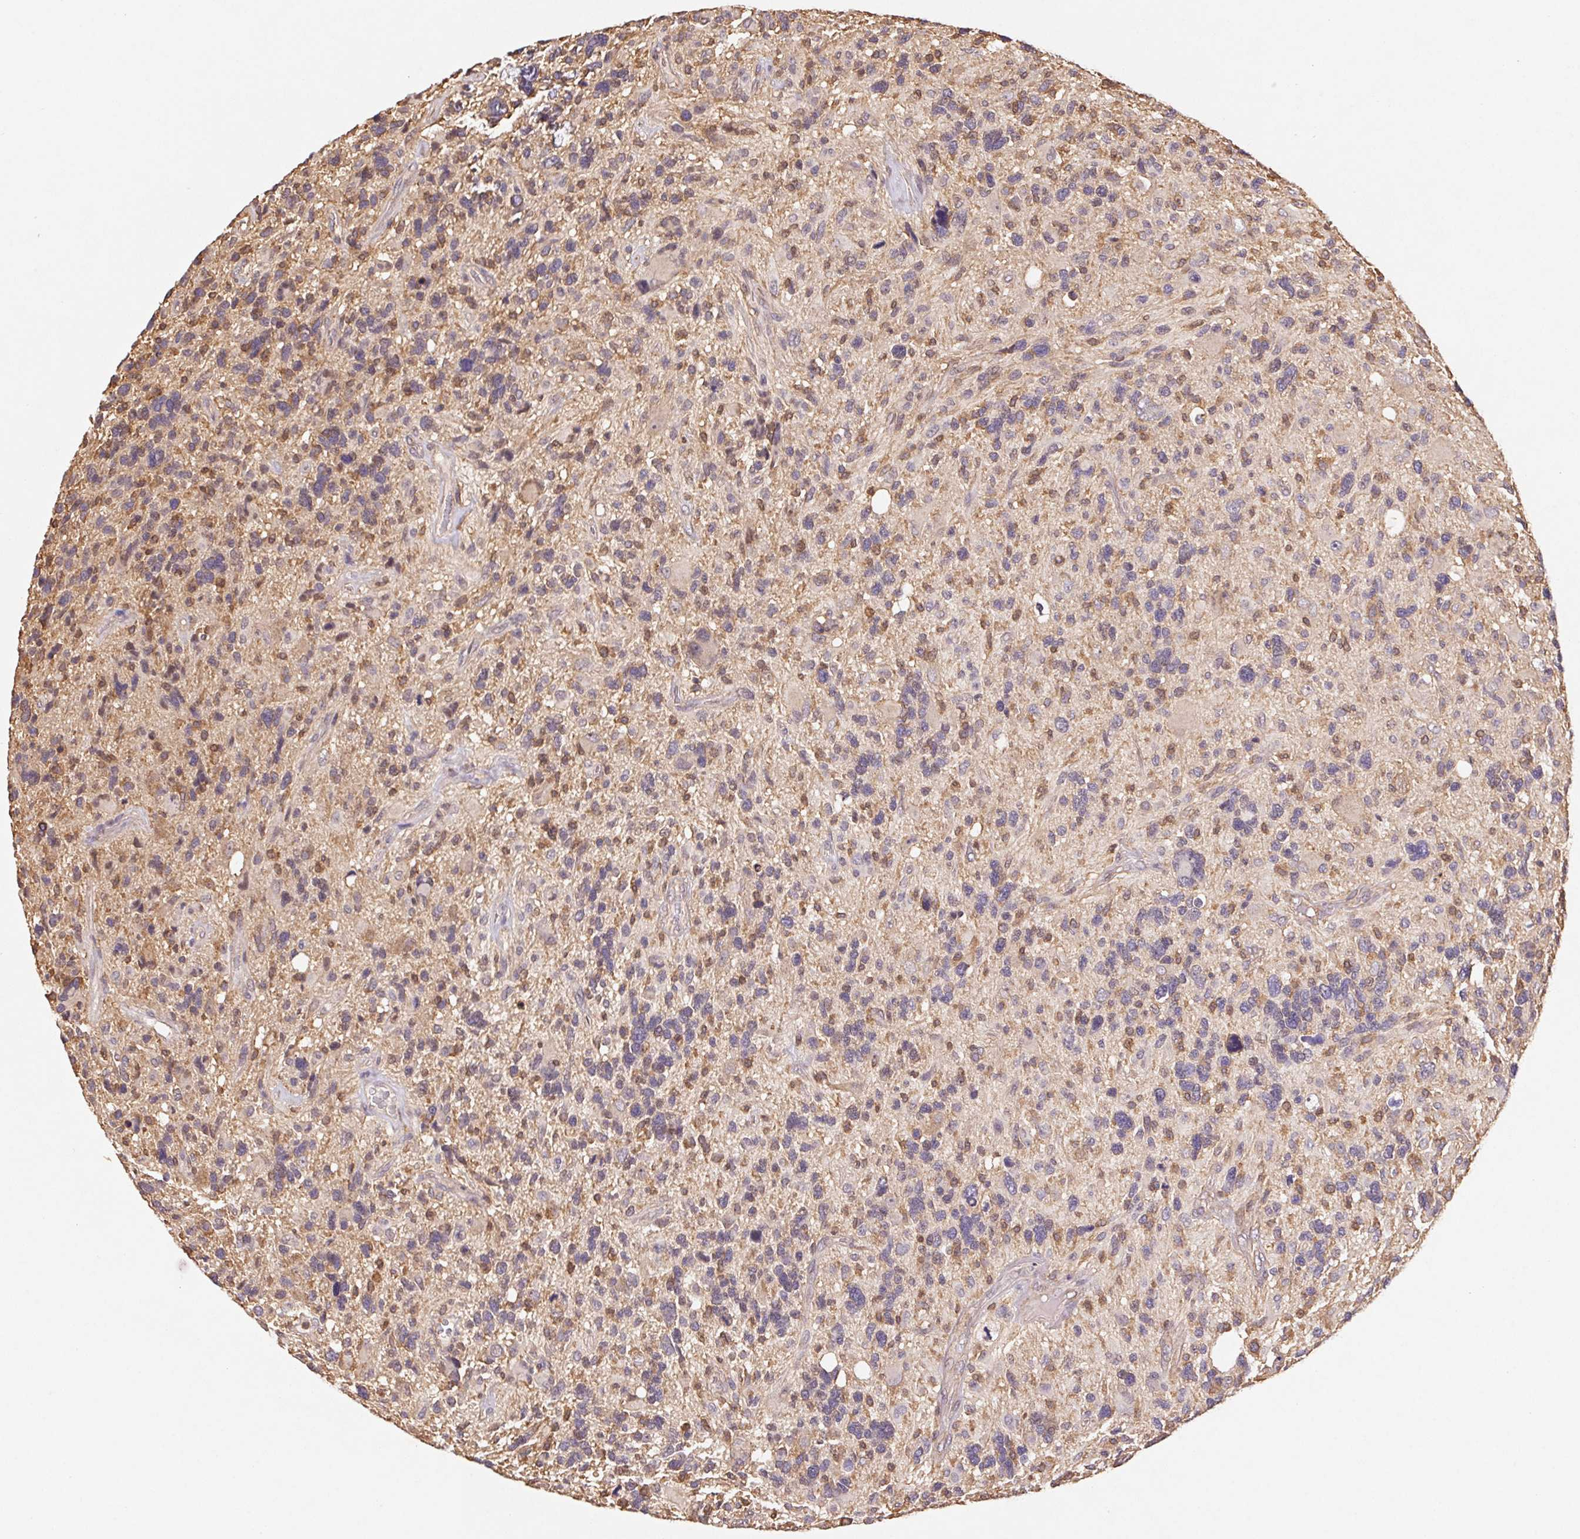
{"staining": {"intensity": "weak", "quantity": "<25%", "location": "cytoplasmic/membranous"}, "tissue": "glioma", "cell_type": "Tumor cells", "image_type": "cancer", "snomed": [{"axis": "morphology", "description": "Glioma, malignant, High grade"}, {"axis": "topography", "description": "Brain"}], "caption": "The photomicrograph reveals no staining of tumor cells in glioma.", "gene": "ATG10", "patient": {"sex": "male", "age": 49}}